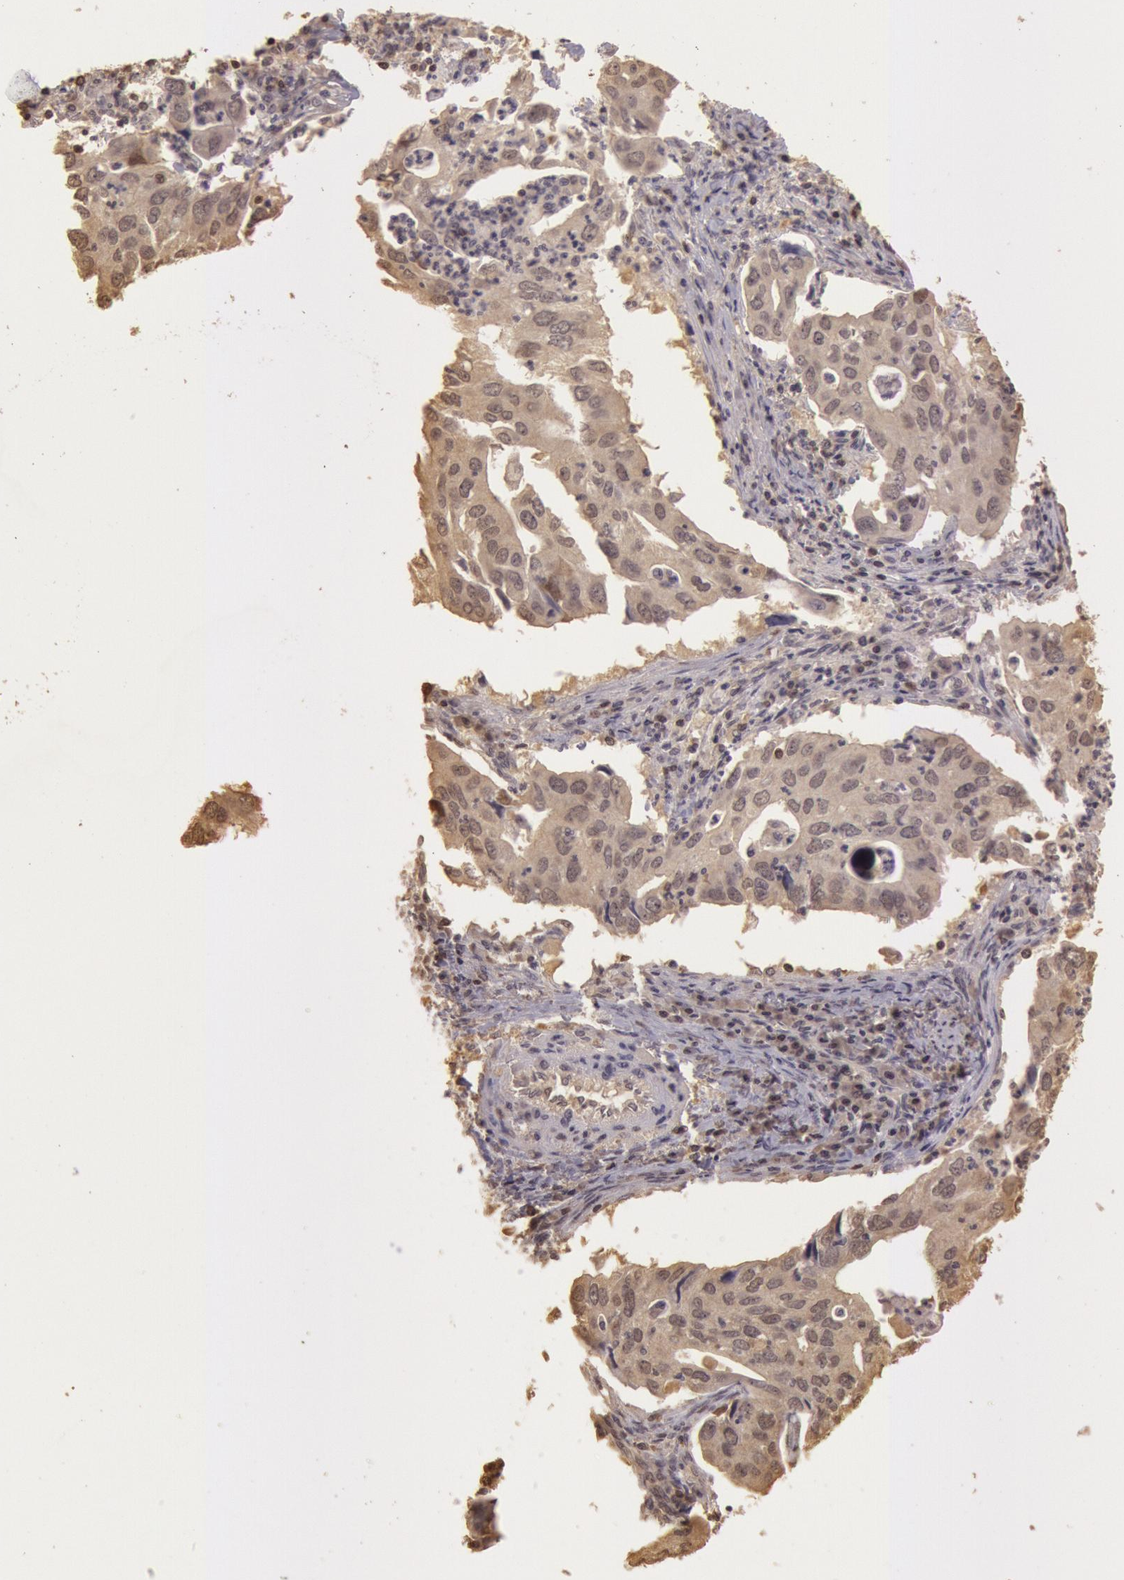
{"staining": {"intensity": "weak", "quantity": "<25%", "location": "cytoplasmic/membranous,nuclear"}, "tissue": "lung cancer", "cell_type": "Tumor cells", "image_type": "cancer", "snomed": [{"axis": "morphology", "description": "Adenocarcinoma, NOS"}, {"axis": "topography", "description": "Lung"}], "caption": "IHC photomicrograph of neoplastic tissue: lung cancer (adenocarcinoma) stained with DAB reveals no significant protein positivity in tumor cells.", "gene": "SOD1", "patient": {"sex": "male", "age": 48}}